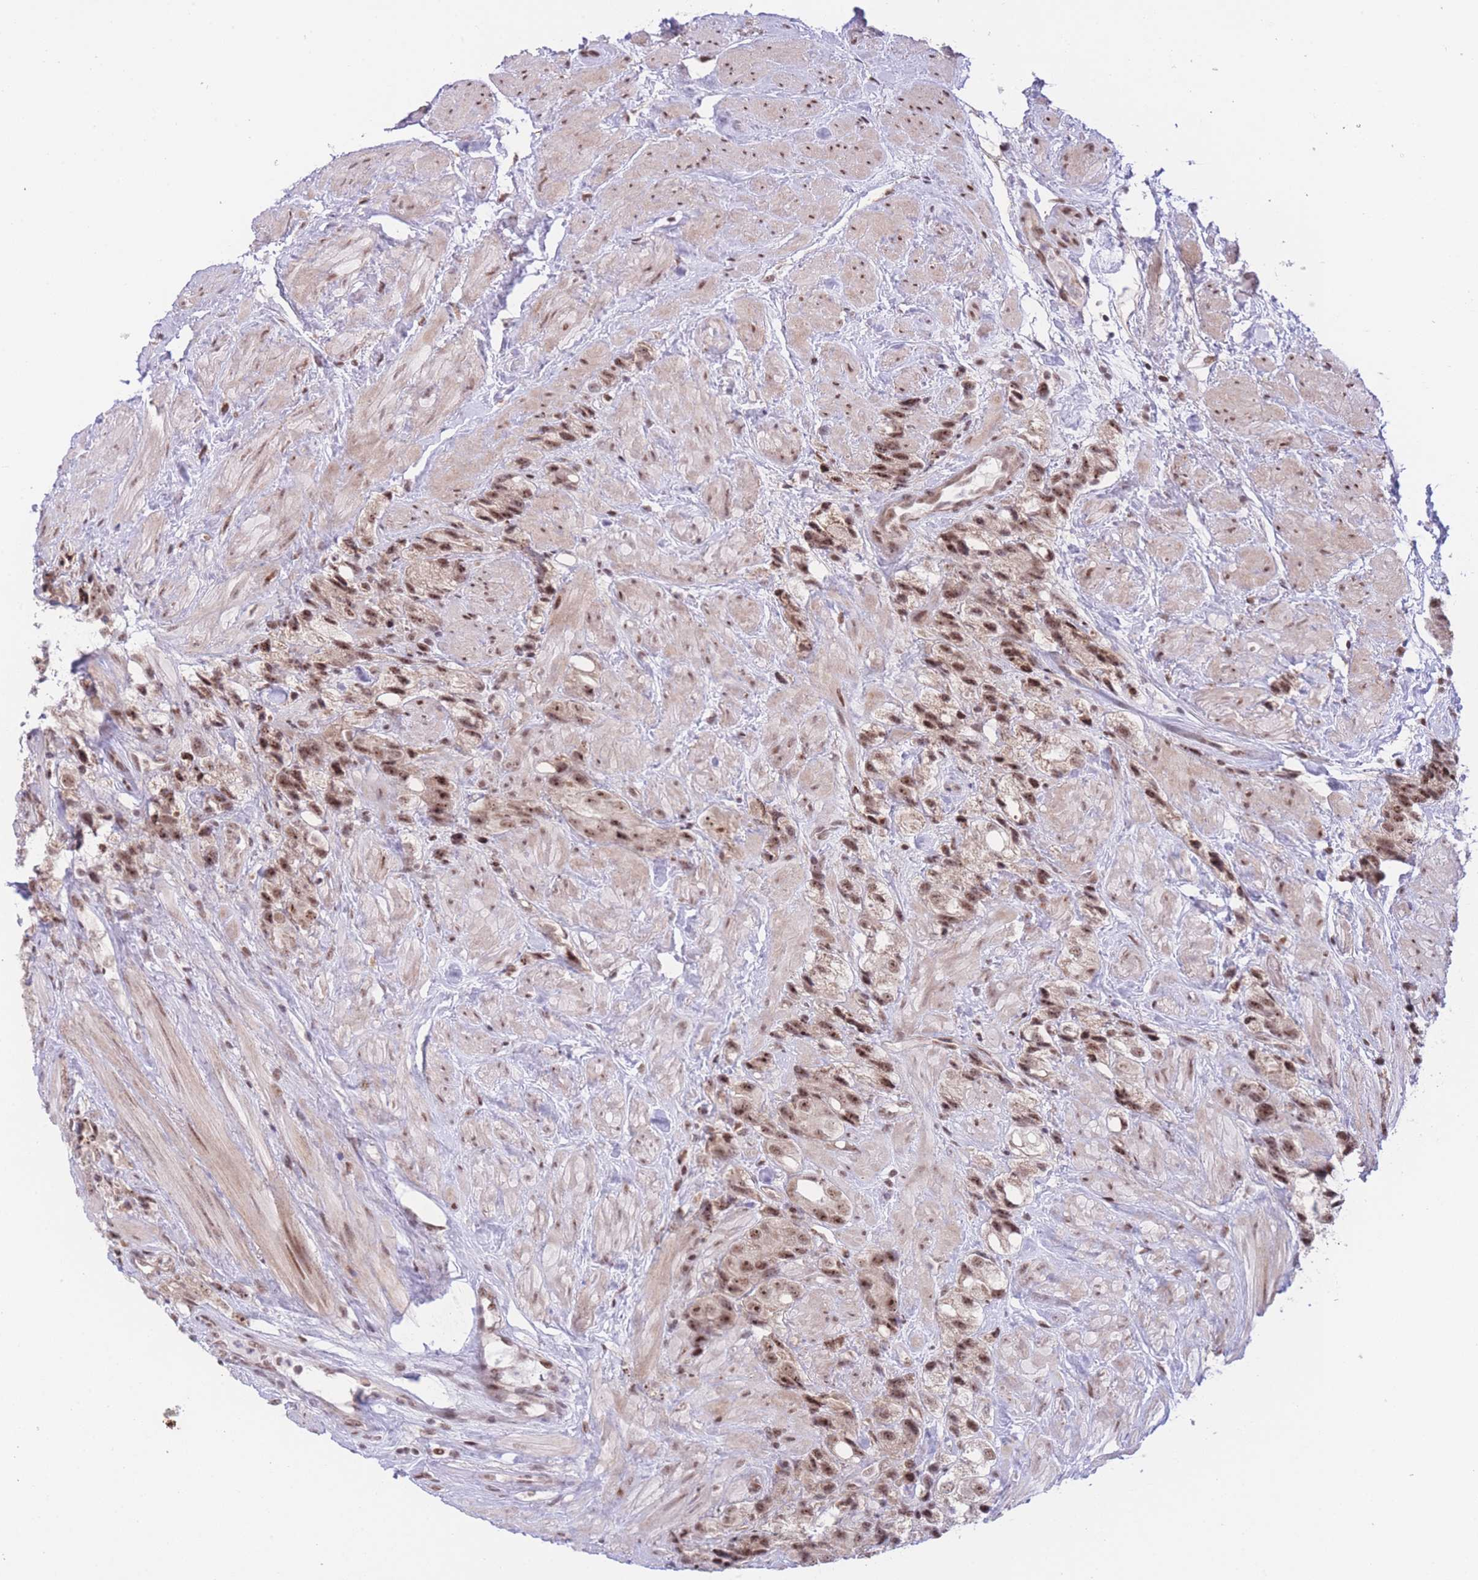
{"staining": {"intensity": "moderate", "quantity": ">75%", "location": "nuclear"}, "tissue": "prostate cancer", "cell_type": "Tumor cells", "image_type": "cancer", "snomed": [{"axis": "morphology", "description": "Adenocarcinoma, NOS"}, {"axis": "topography", "description": "Prostate"}], "caption": "DAB immunohistochemical staining of prostate cancer (adenocarcinoma) reveals moderate nuclear protein expression in about >75% of tumor cells.", "gene": "PCIF1", "patient": {"sex": "male", "age": 79}}